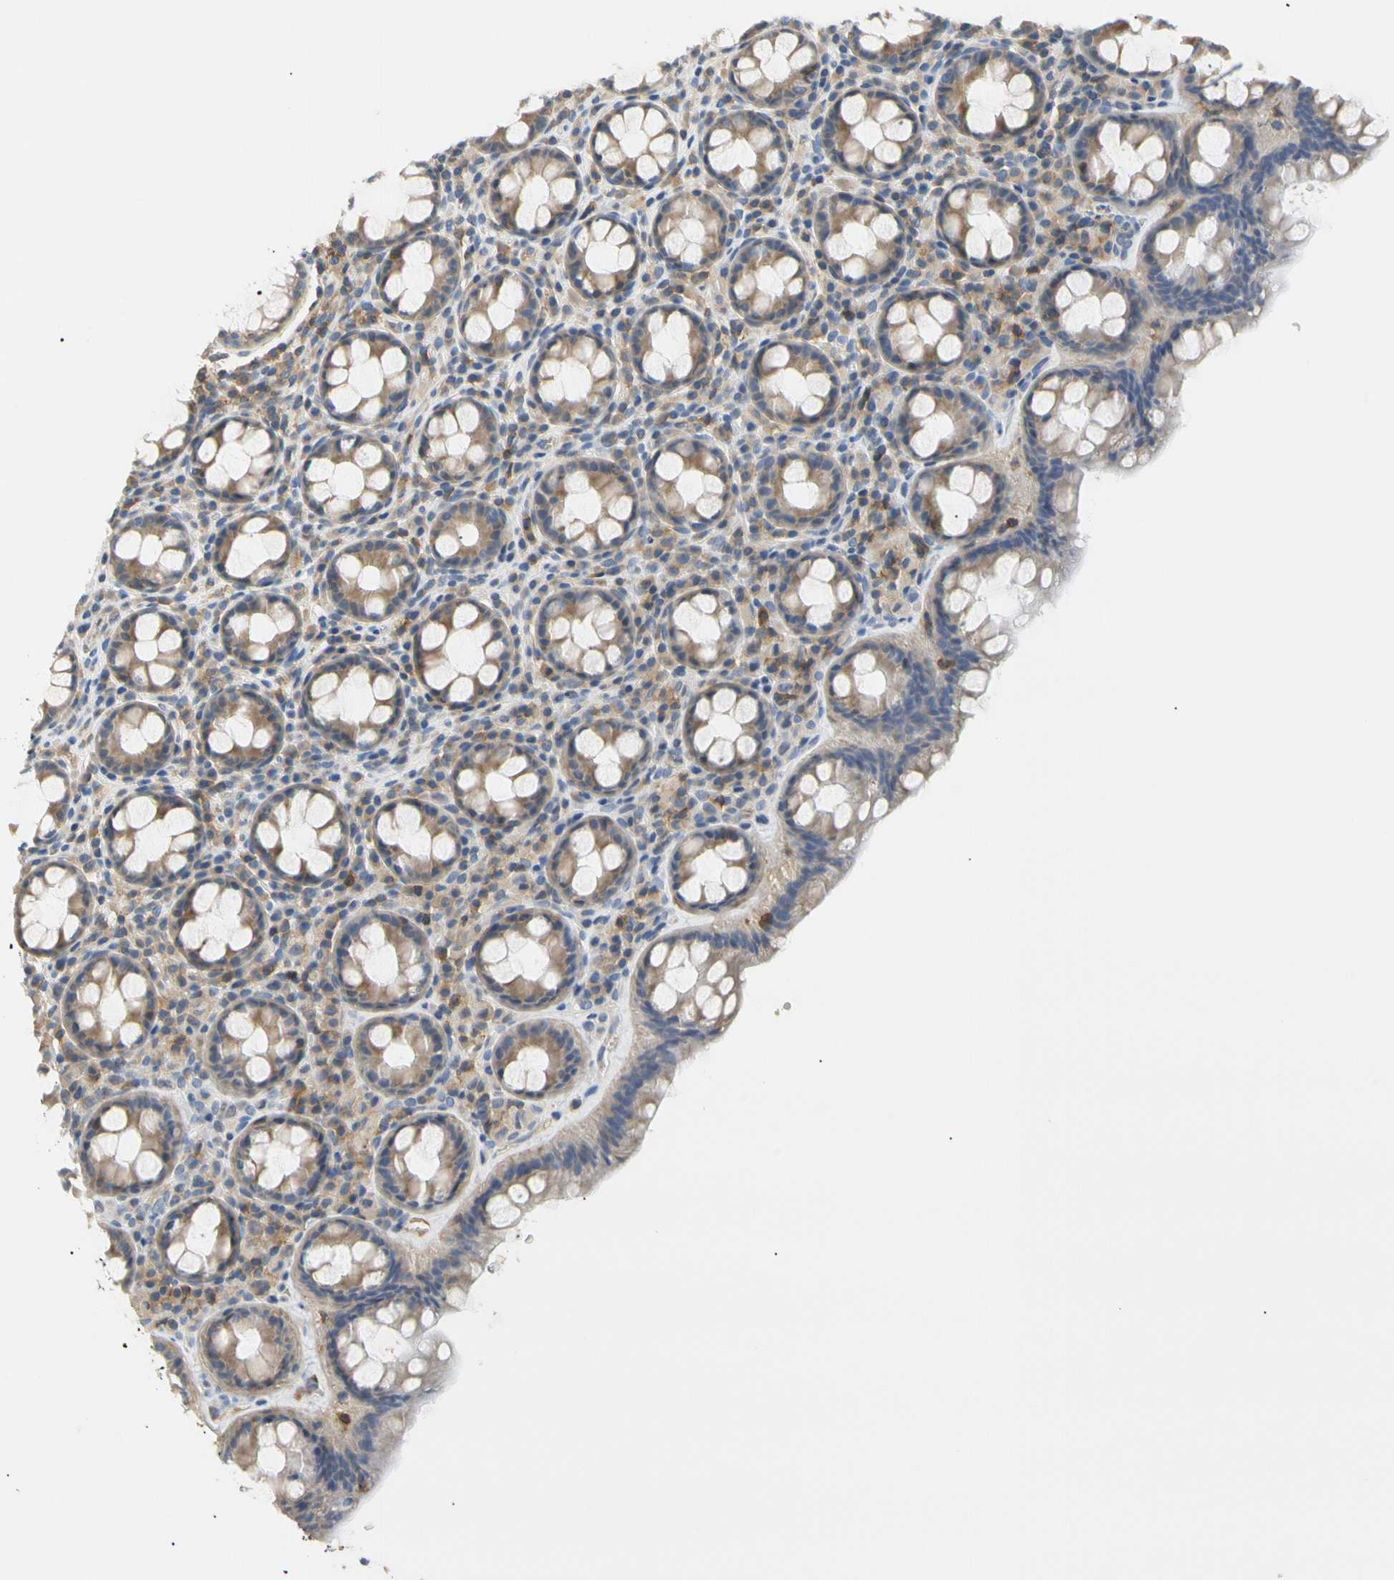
{"staining": {"intensity": "weak", "quantity": "25%-75%", "location": "cytoplasmic/membranous"}, "tissue": "rectum", "cell_type": "Glandular cells", "image_type": "normal", "snomed": [{"axis": "morphology", "description": "Normal tissue, NOS"}, {"axis": "topography", "description": "Rectum"}], "caption": "The photomicrograph exhibits staining of normal rectum, revealing weak cytoplasmic/membranous protein positivity (brown color) within glandular cells.", "gene": "TNFRSF18", "patient": {"sex": "male", "age": 92}}